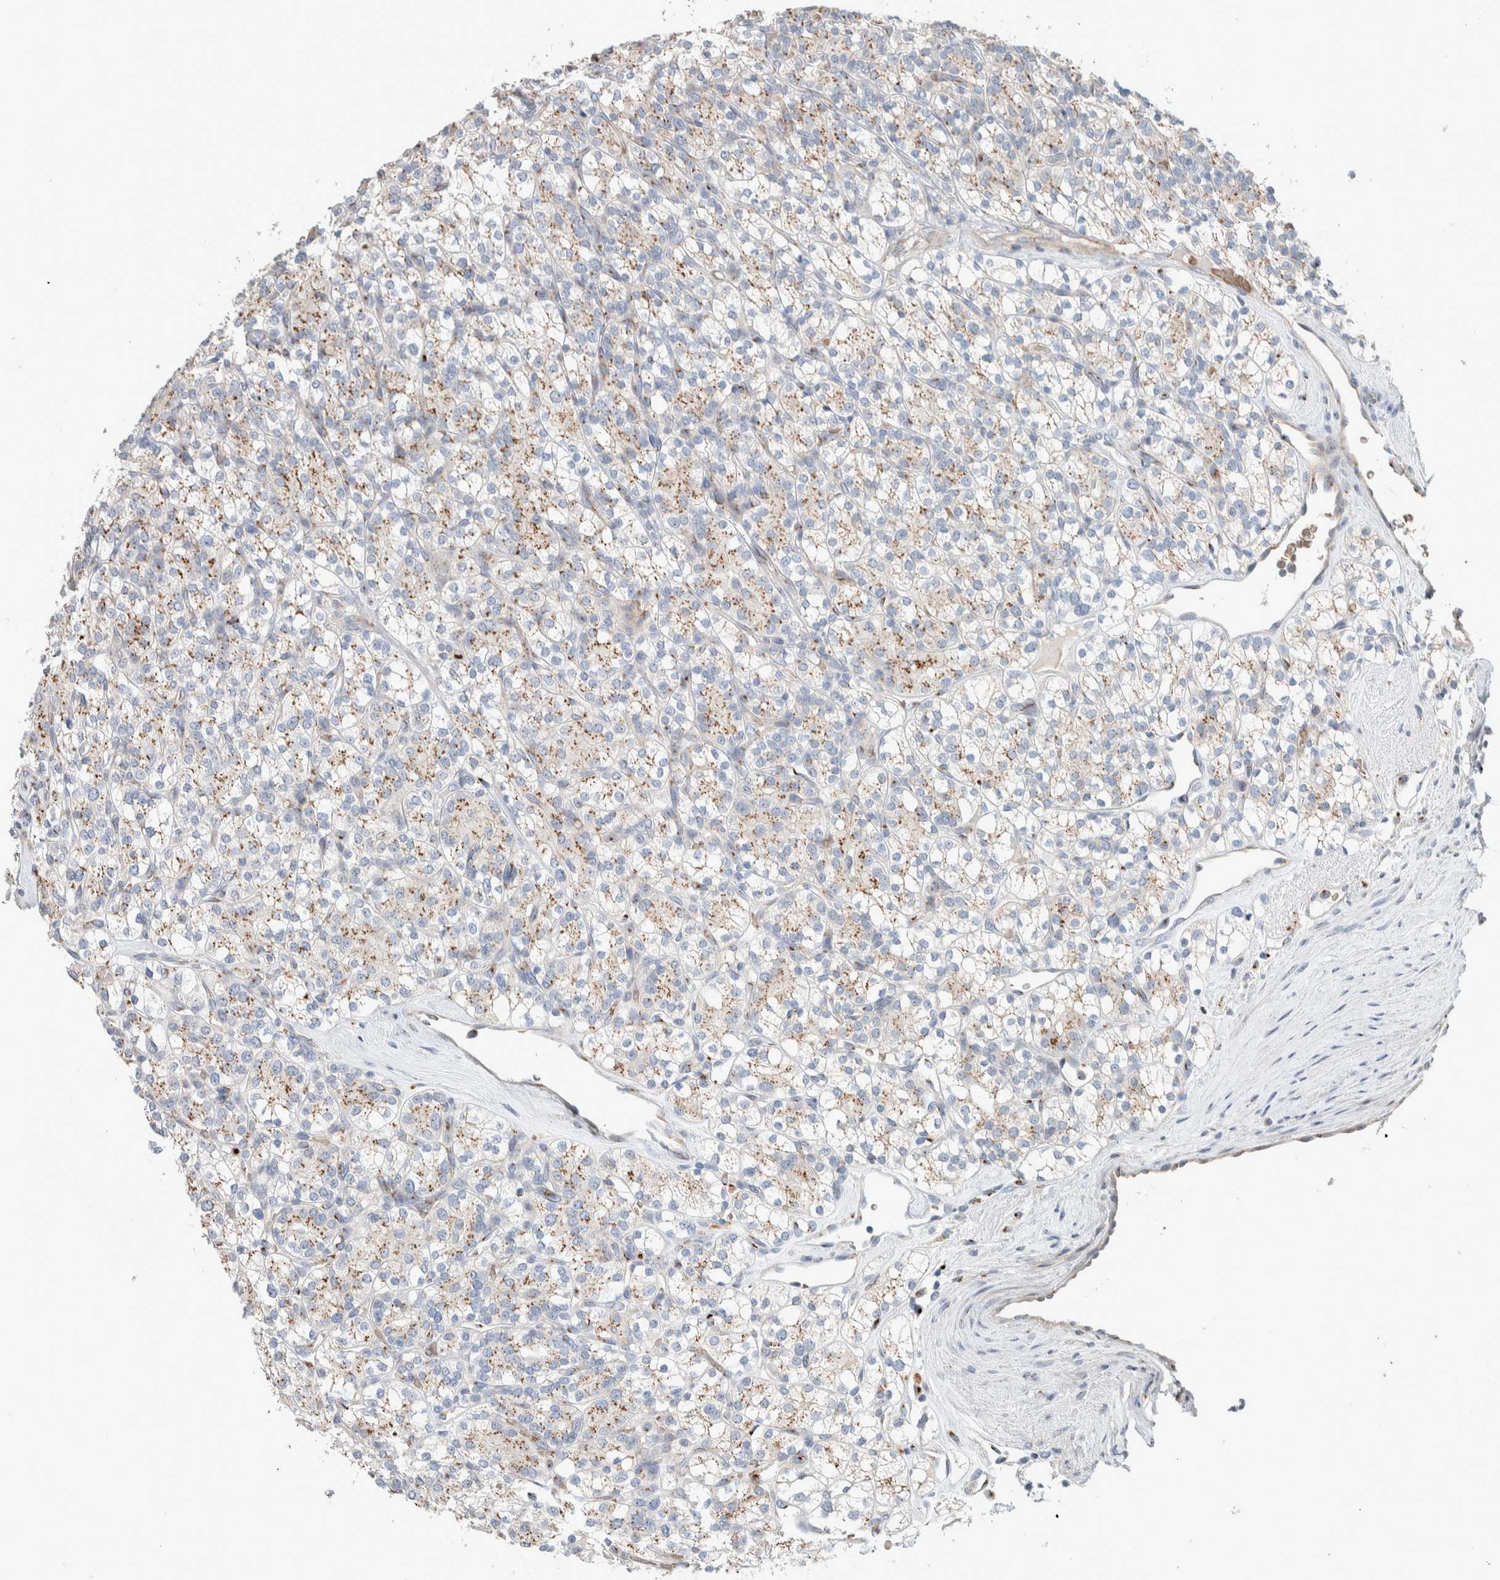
{"staining": {"intensity": "weak", "quantity": ">75%", "location": "cytoplasmic/membranous"}, "tissue": "renal cancer", "cell_type": "Tumor cells", "image_type": "cancer", "snomed": [{"axis": "morphology", "description": "Adenocarcinoma, NOS"}, {"axis": "topography", "description": "Kidney"}], "caption": "Approximately >75% of tumor cells in human renal adenocarcinoma reveal weak cytoplasmic/membranous protein positivity as visualized by brown immunohistochemical staining.", "gene": "SLC38A10", "patient": {"sex": "male", "age": 77}}